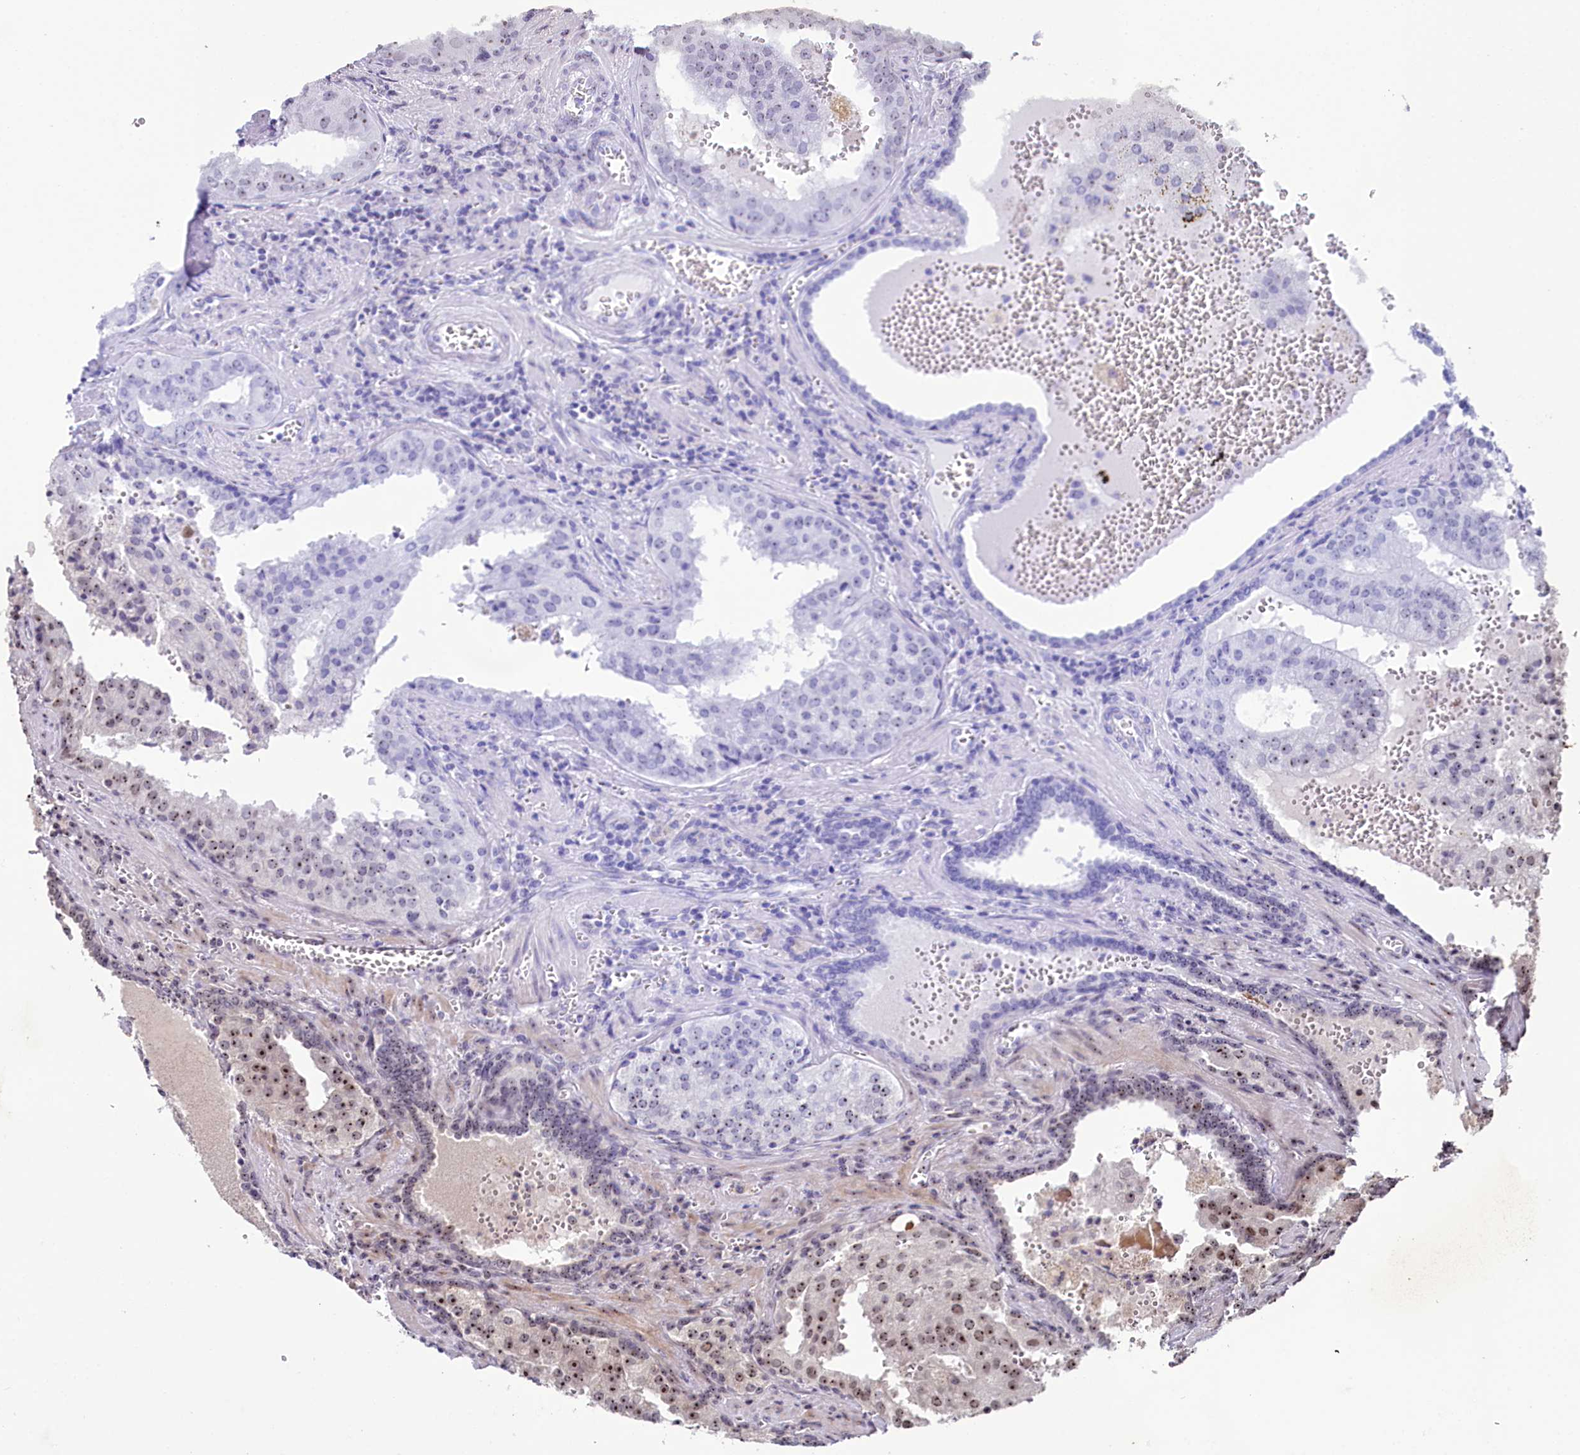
{"staining": {"intensity": "moderate", "quantity": "<25%", "location": "nuclear"}, "tissue": "prostate cancer", "cell_type": "Tumor cells", "image_type": "cancer", "snomed": [{"axis": "morphology", "description": "Adenocarcinoma, High grade"}, {"axis": "topography", "description": "Prostate"}], "caption": "High-grade adenocarcinoma (prostate) stained for a protein shows moderate nuclear positivity in tumor cells.", "gene": "TCOF1", "patient": {"sex": "male", "age": 68}}